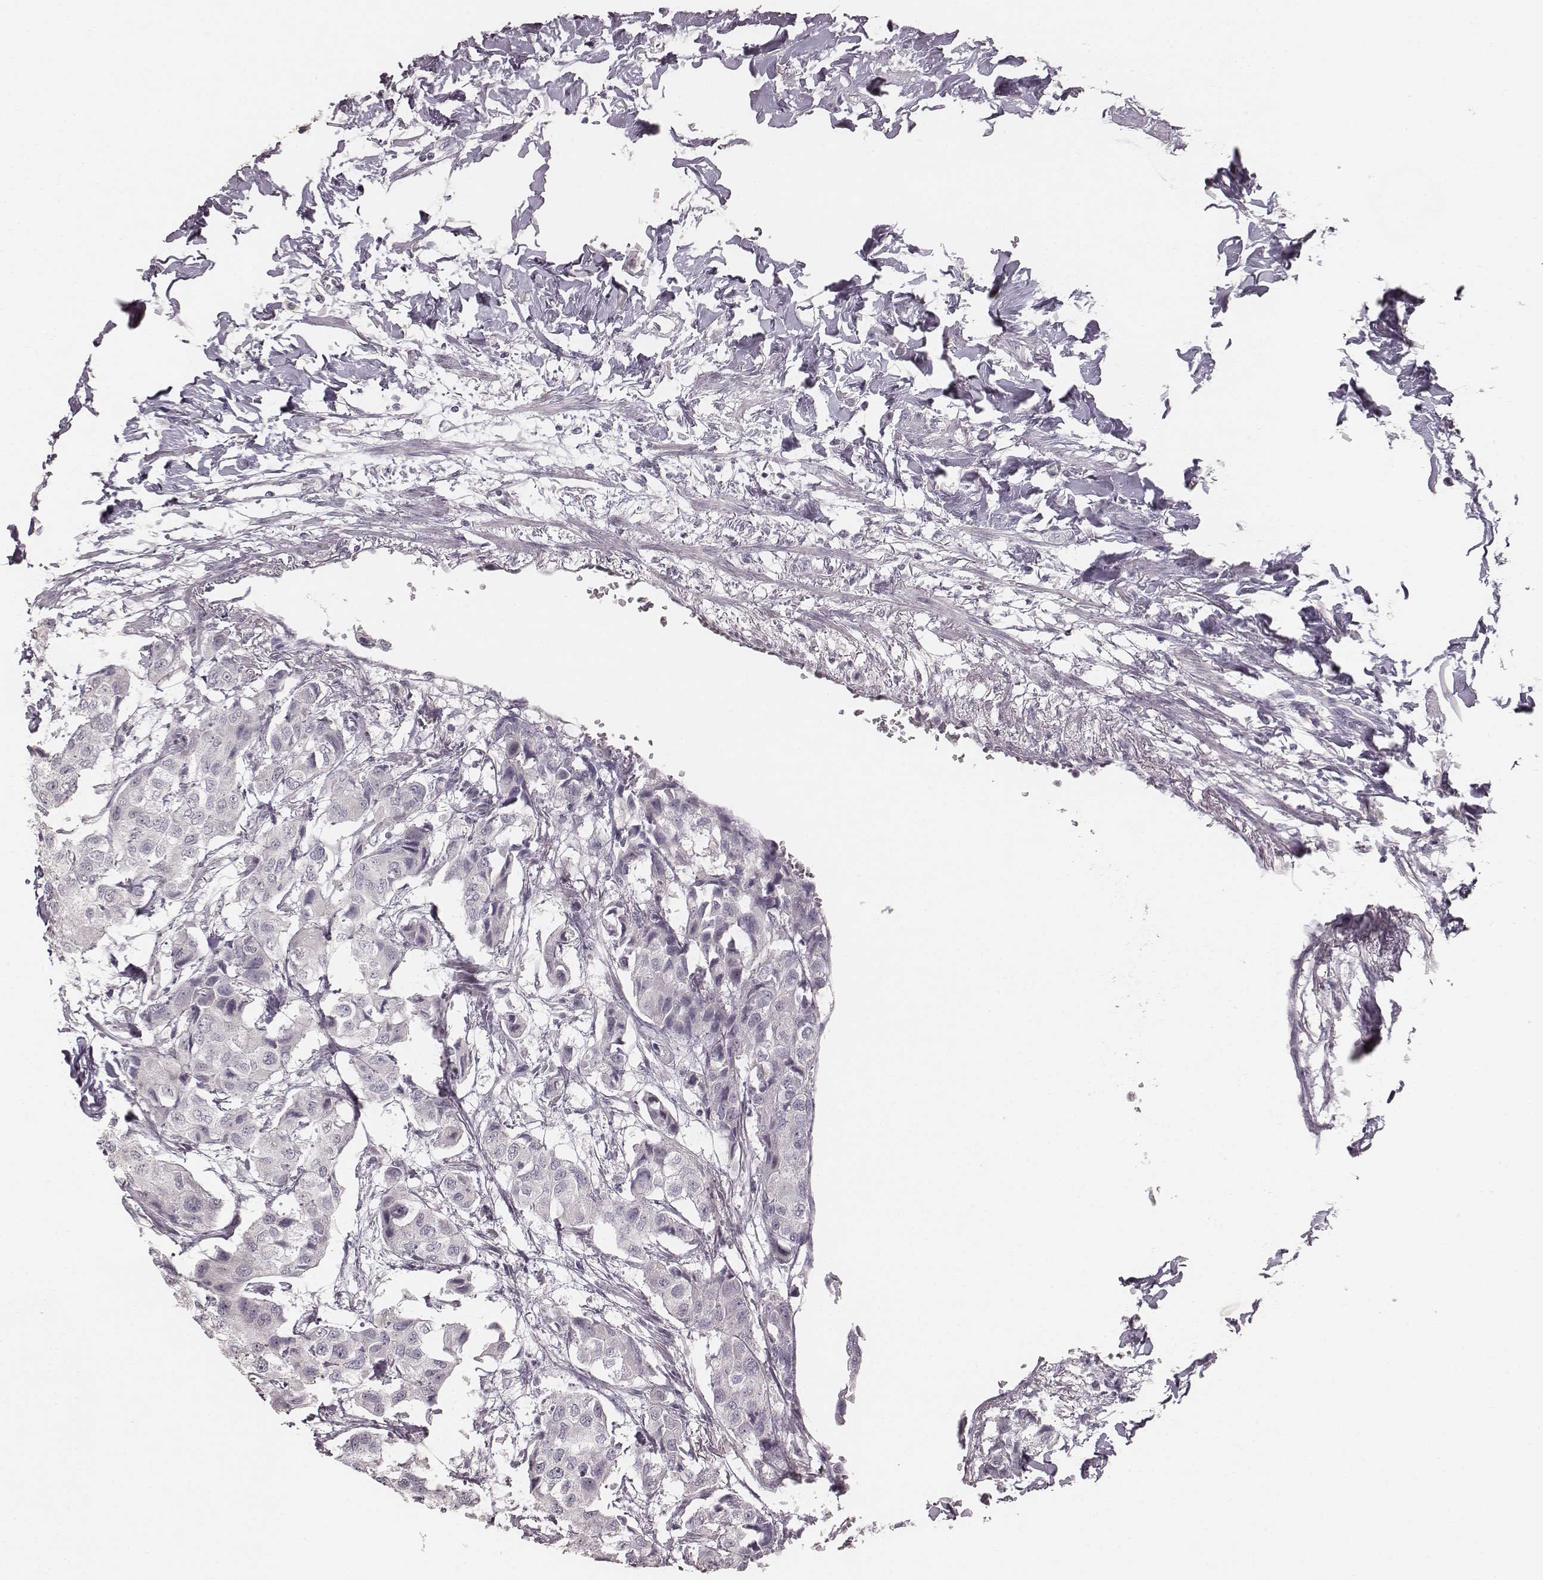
{"staining": {"intensity": "negative", "quantity": "none", "location": "none"}, "tissue": "breast cancer", "cell_type": "Tumor cells", "image_type": "cancer", "snomed": [{"axis": "morphology", "description": "Duct carcinoma"}, {"axis": "topography", "description": "Breast"}], "caption": "The histopathology image displays no staining of tumor cells in breast infiltrating ductal carcinoma.", "gene": "LY6K", "patient": {"sex": "female", "age": 80}}